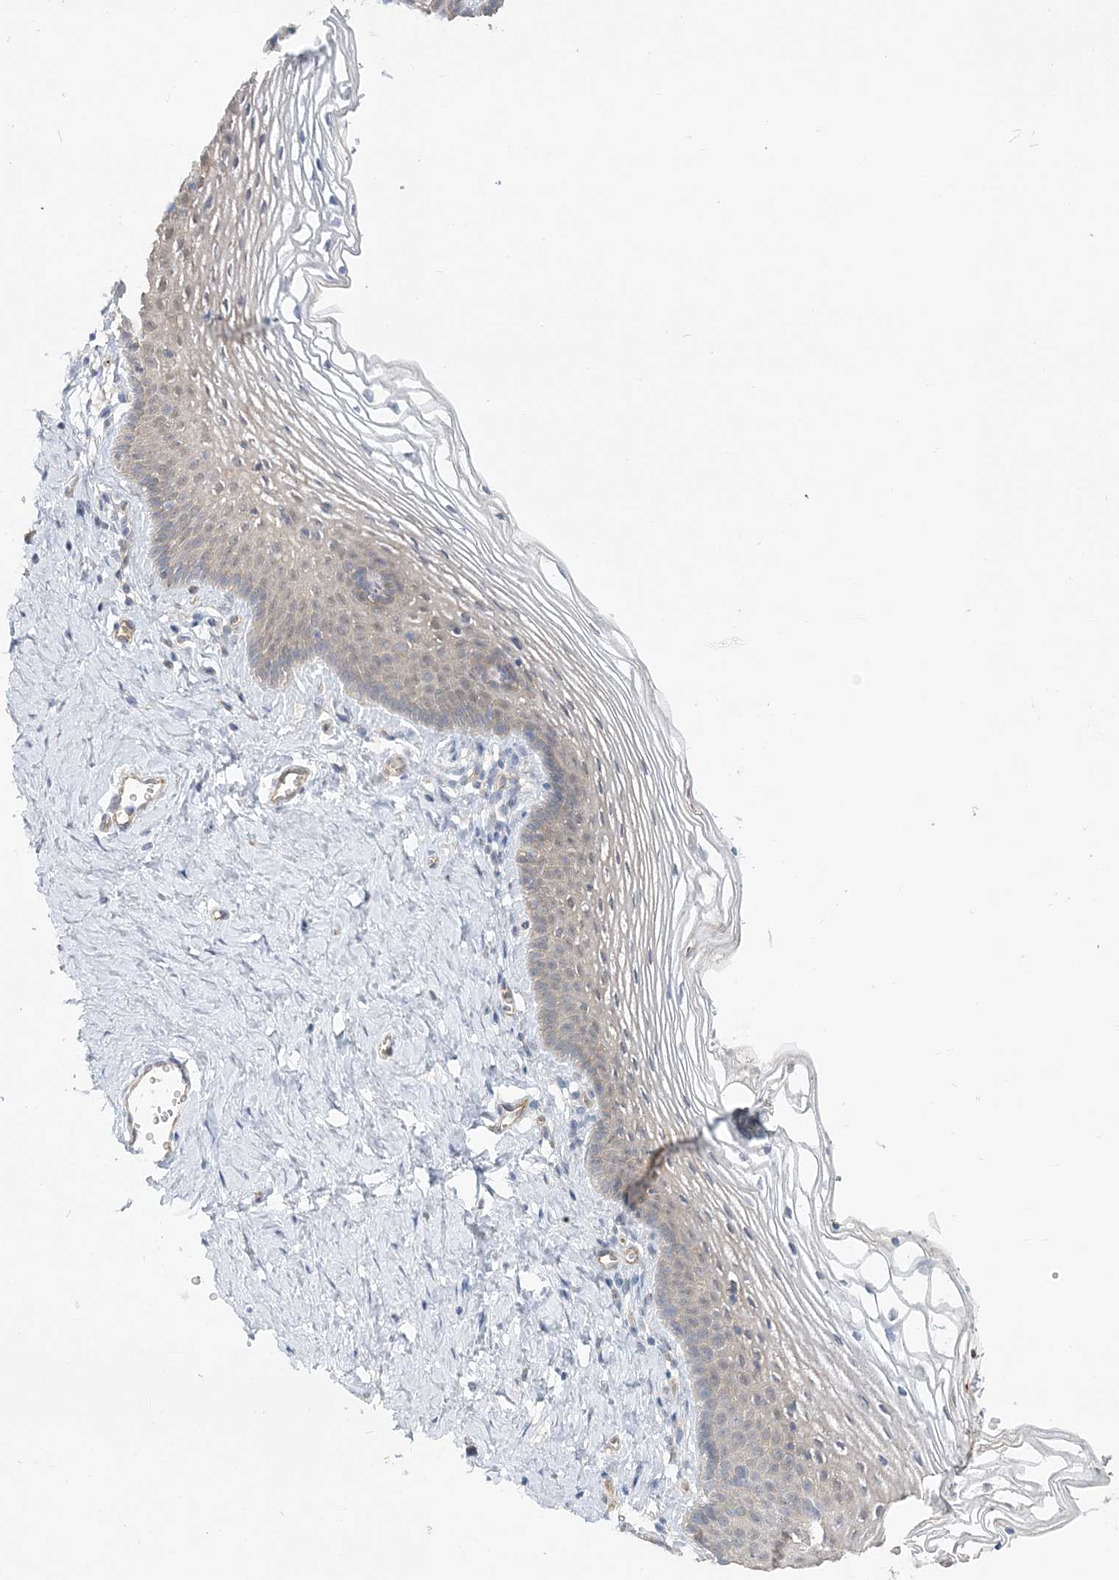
{"staining": {"intensity": "negative", "quantity": "none", "location": "none"}, "tissue": "vagina", "cell_type": "Squamous epithelial cells", "image_type": "normal", "snomed": [{"axis": "morphology", "description": "Normal tissue, NOS"}, {"axis": "topography", "description": "Vagina"}], "caption": "Immunohistochemistry photomicrograph of normal human vagina stained for a protein (brown), which demonstrates no staining in squamous epithelial cells. Brightfield microscopy of immunohistochemistry (IHC) stained with DAB (brown) and hematoxylin (blue), captured at high magnification.", "gene": "MAT2B", "patient": {"sex": "female", "age": 32}}